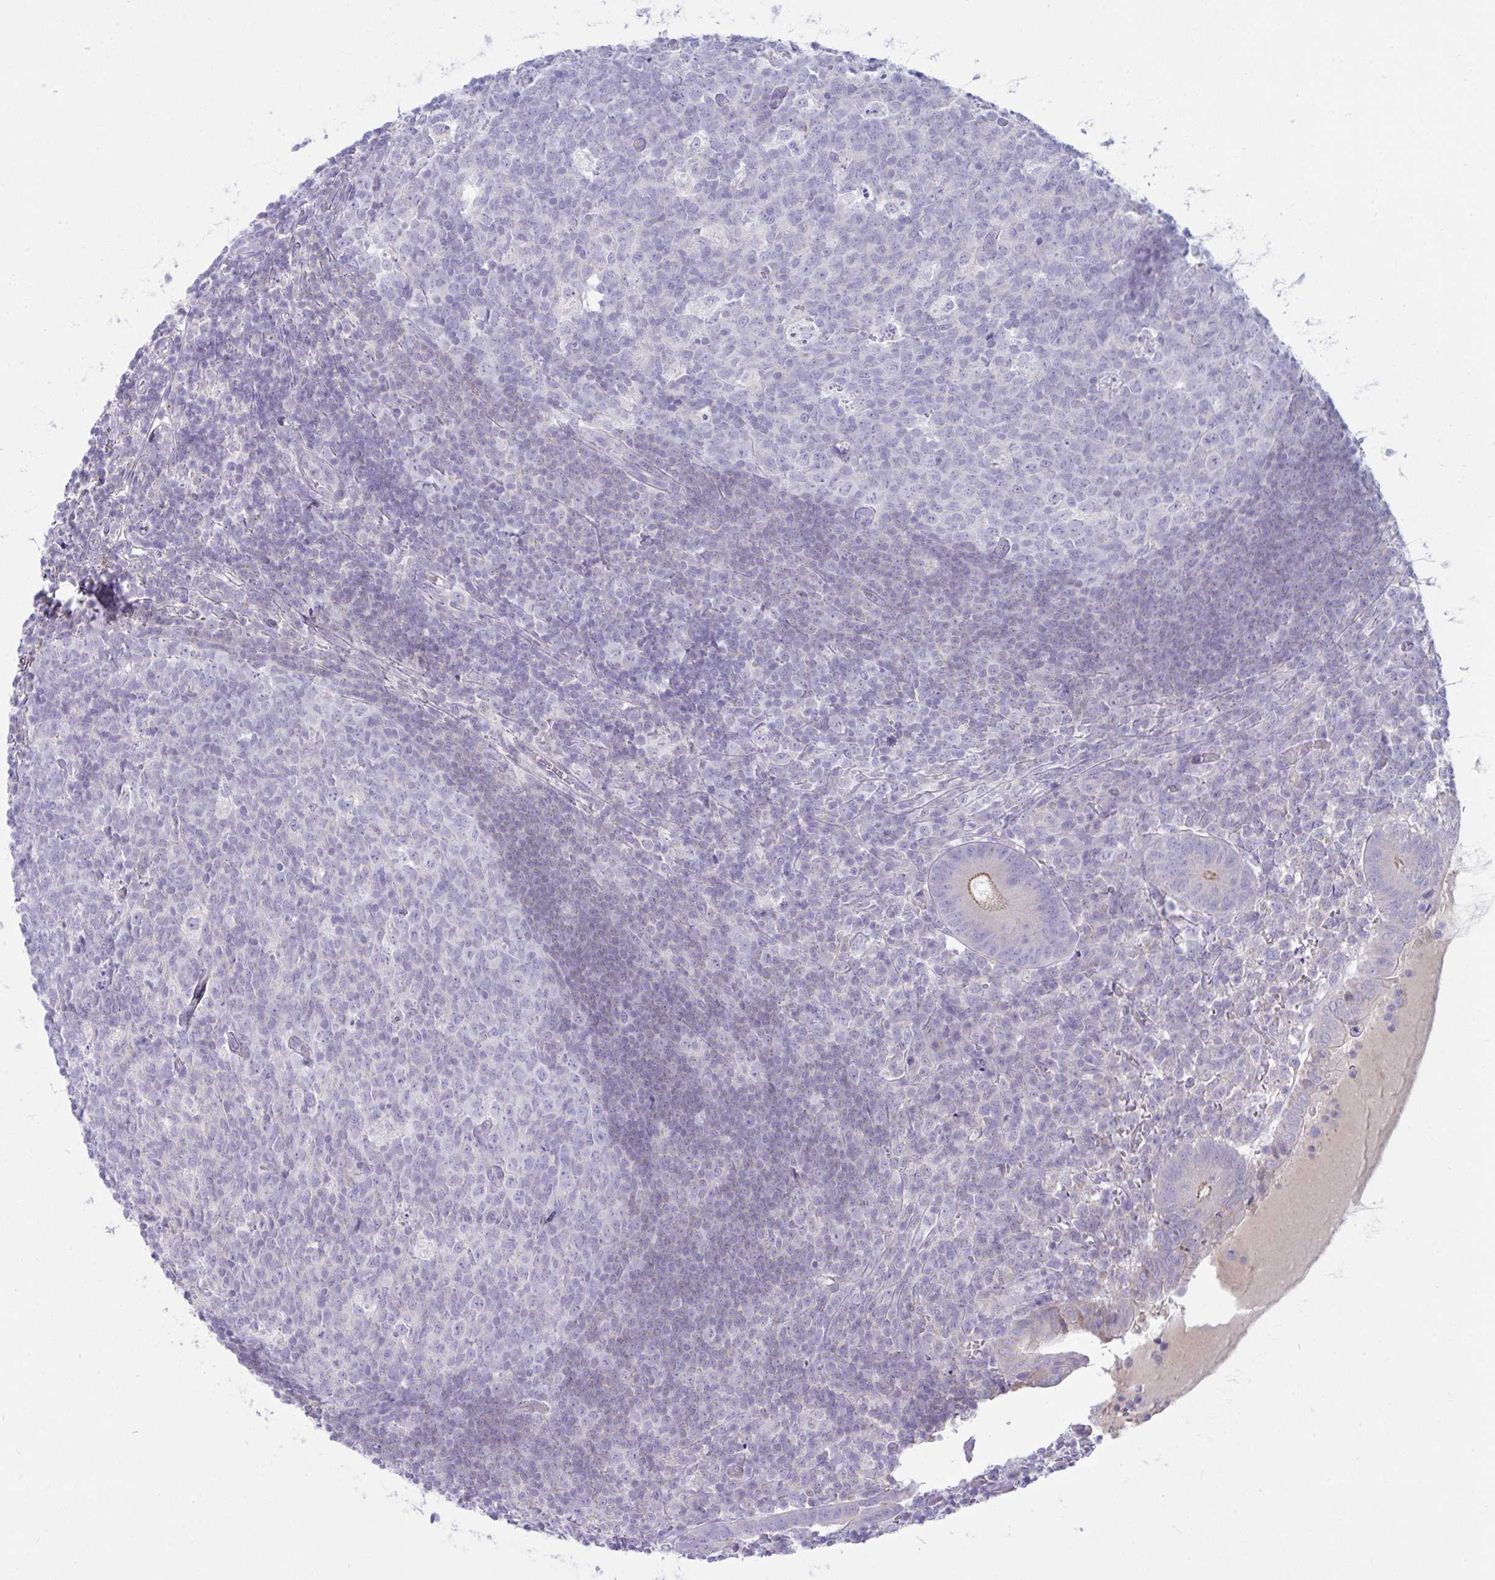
{"staining": {"intensity": "weak", "quantity": "<25%", "location": "cytoplasmic/membranous"}, "tissue": "appendix", "cell_type": "Glandular cells", "image_type": "normal", "snomed": [{"axis": "morphology", "description": "Normal tissue, NOS"}, {"axis": "topography", "description": "Appendix"}], "caption": "High magnification brightfield microscopy of unremarkable appendix stained with DAB (3,3'-diaminobenzidine) (brown) and counterstained with hematoxylin (blue): glandular cells show no significant staining.", "gene": "PLA2G12B", "patient": {"sex": "male", "age": 18}}